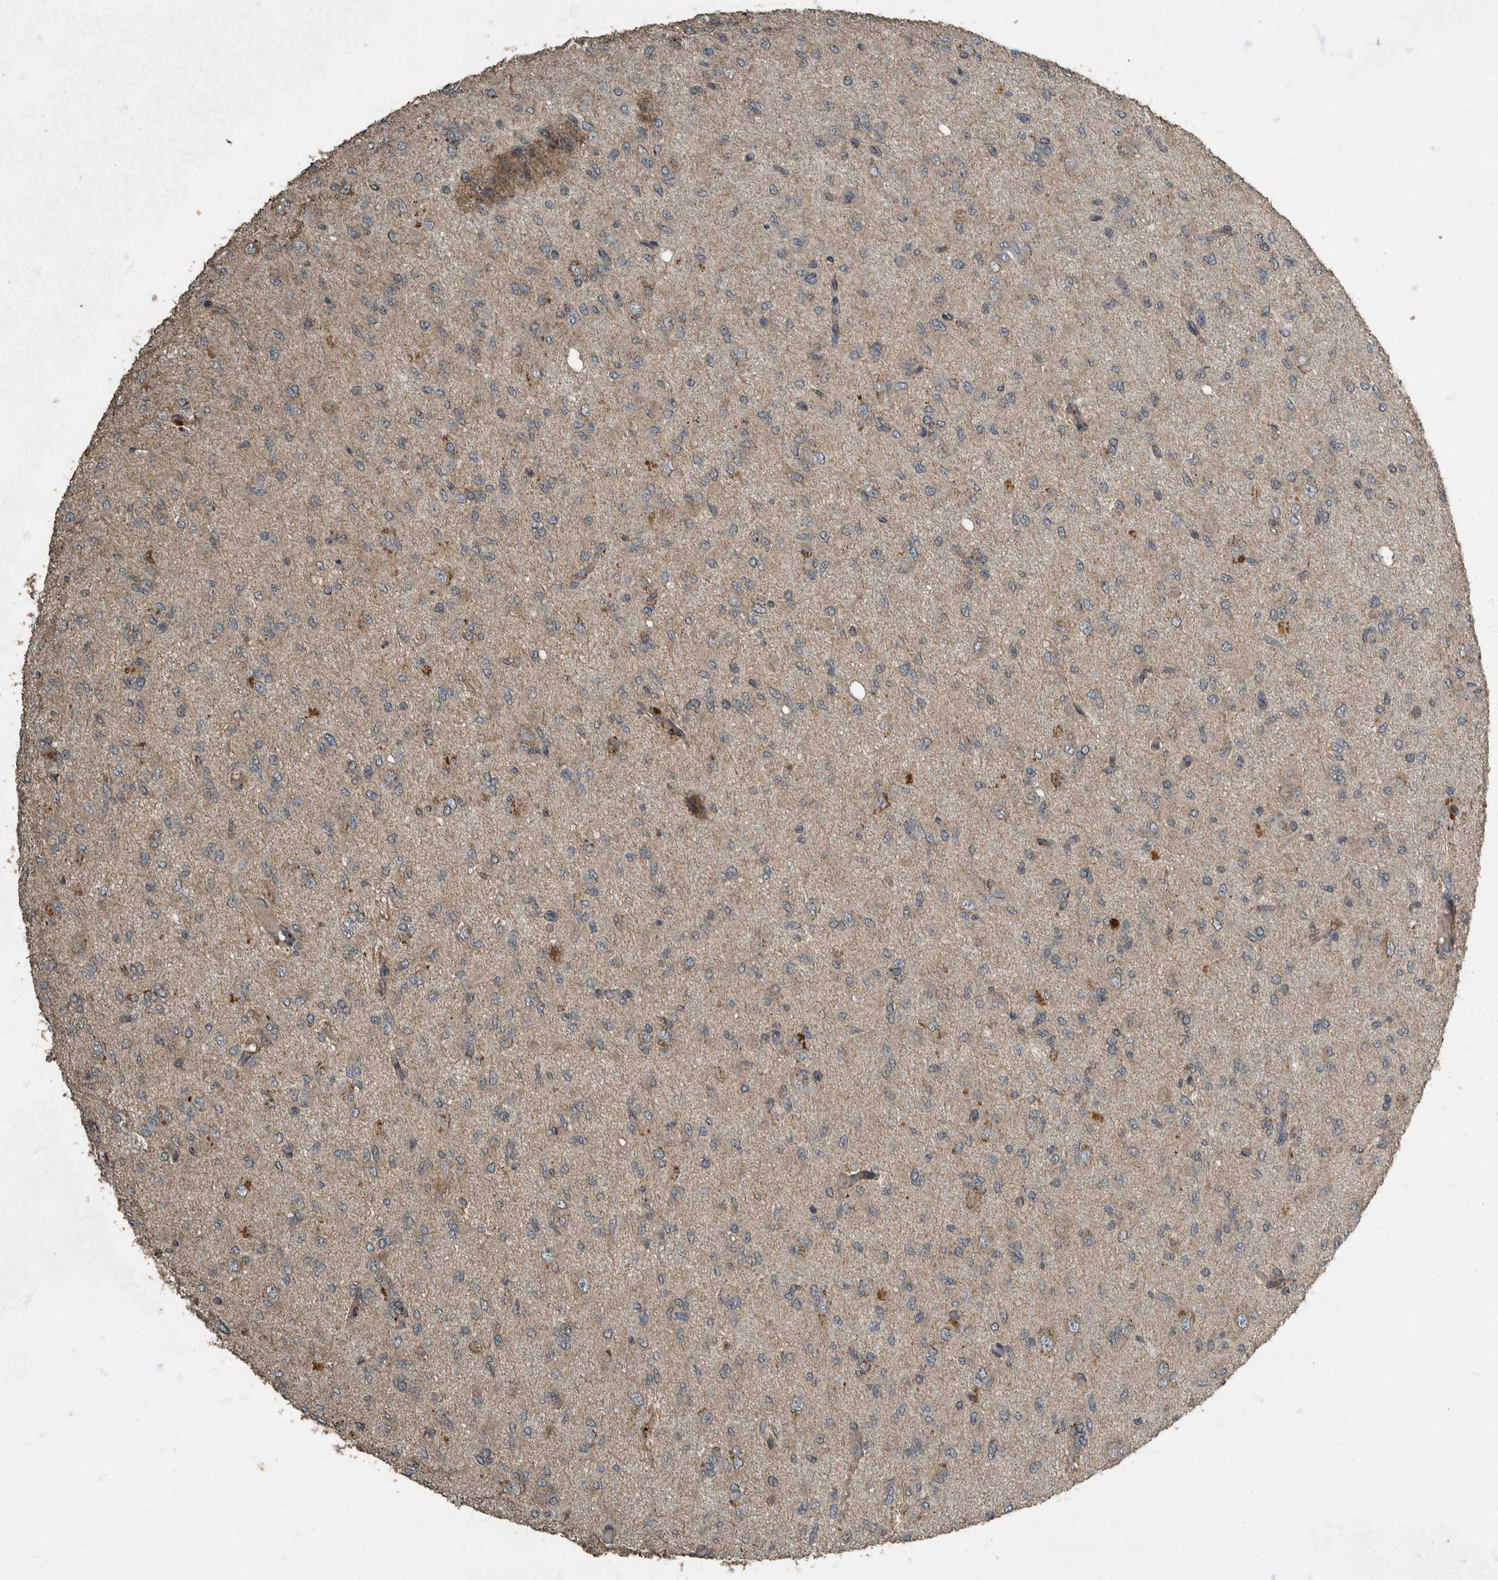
{"staining": {"intensity": "negative", "quantity": "none", "location": "none"}, "tissue": "glioma", "cell_type": "Tumor cells", "image_type": "cancer", "snomed": [{"axis": "morphology", "description": "Glioma, malignant, High grade"}, {"axis": "topography", "description": "Brain"}], "caption": "The micrograph reveals no significant expression in tumor cells of malignant glioma (high-grade). Nuclei are stained in blue.", "gene": "IL15RA", "patient": {"sex": "female", "age": 59}}